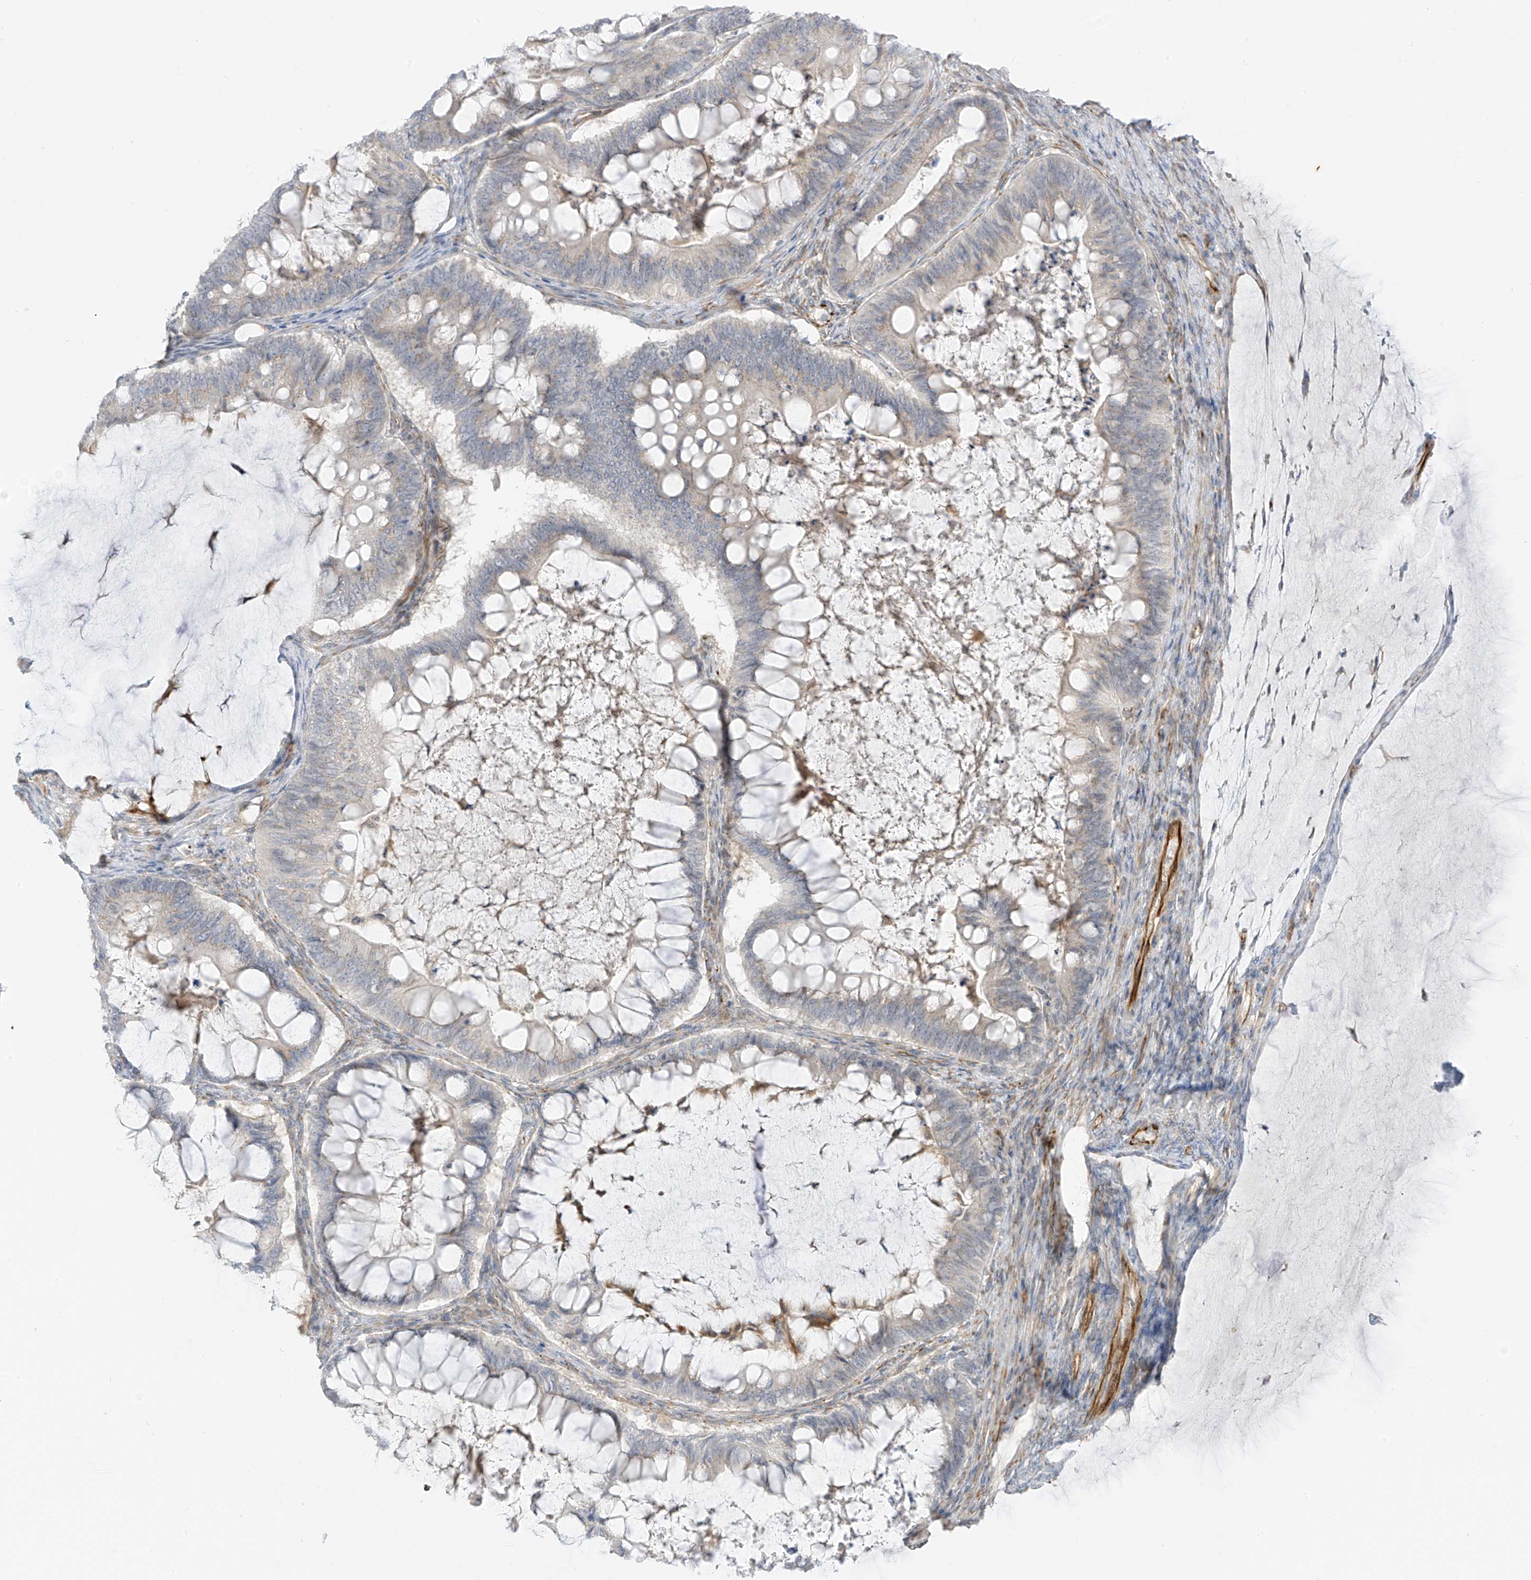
{"staining": {"intensity": "negative", "quantity": "none", "location": "none"}, "tissue": "ovarian cancer", "cell_type": "Tumor cells", "image_type": "cancer", "snomed": [{"axis": "morphology", "description": "Cystadenocarcinoma, mucinous, NOS"}, {"axis": "topography", "description": "Ovary"}], "caption": "IHC of human ovarian cancer (mucinous cystadenocarcinoma) demonstrates no positivity in tumor cells. Nuclei are stained in blue.", "gene": "HS6ST2", "patient": {"sex": "female", "age": 61}}